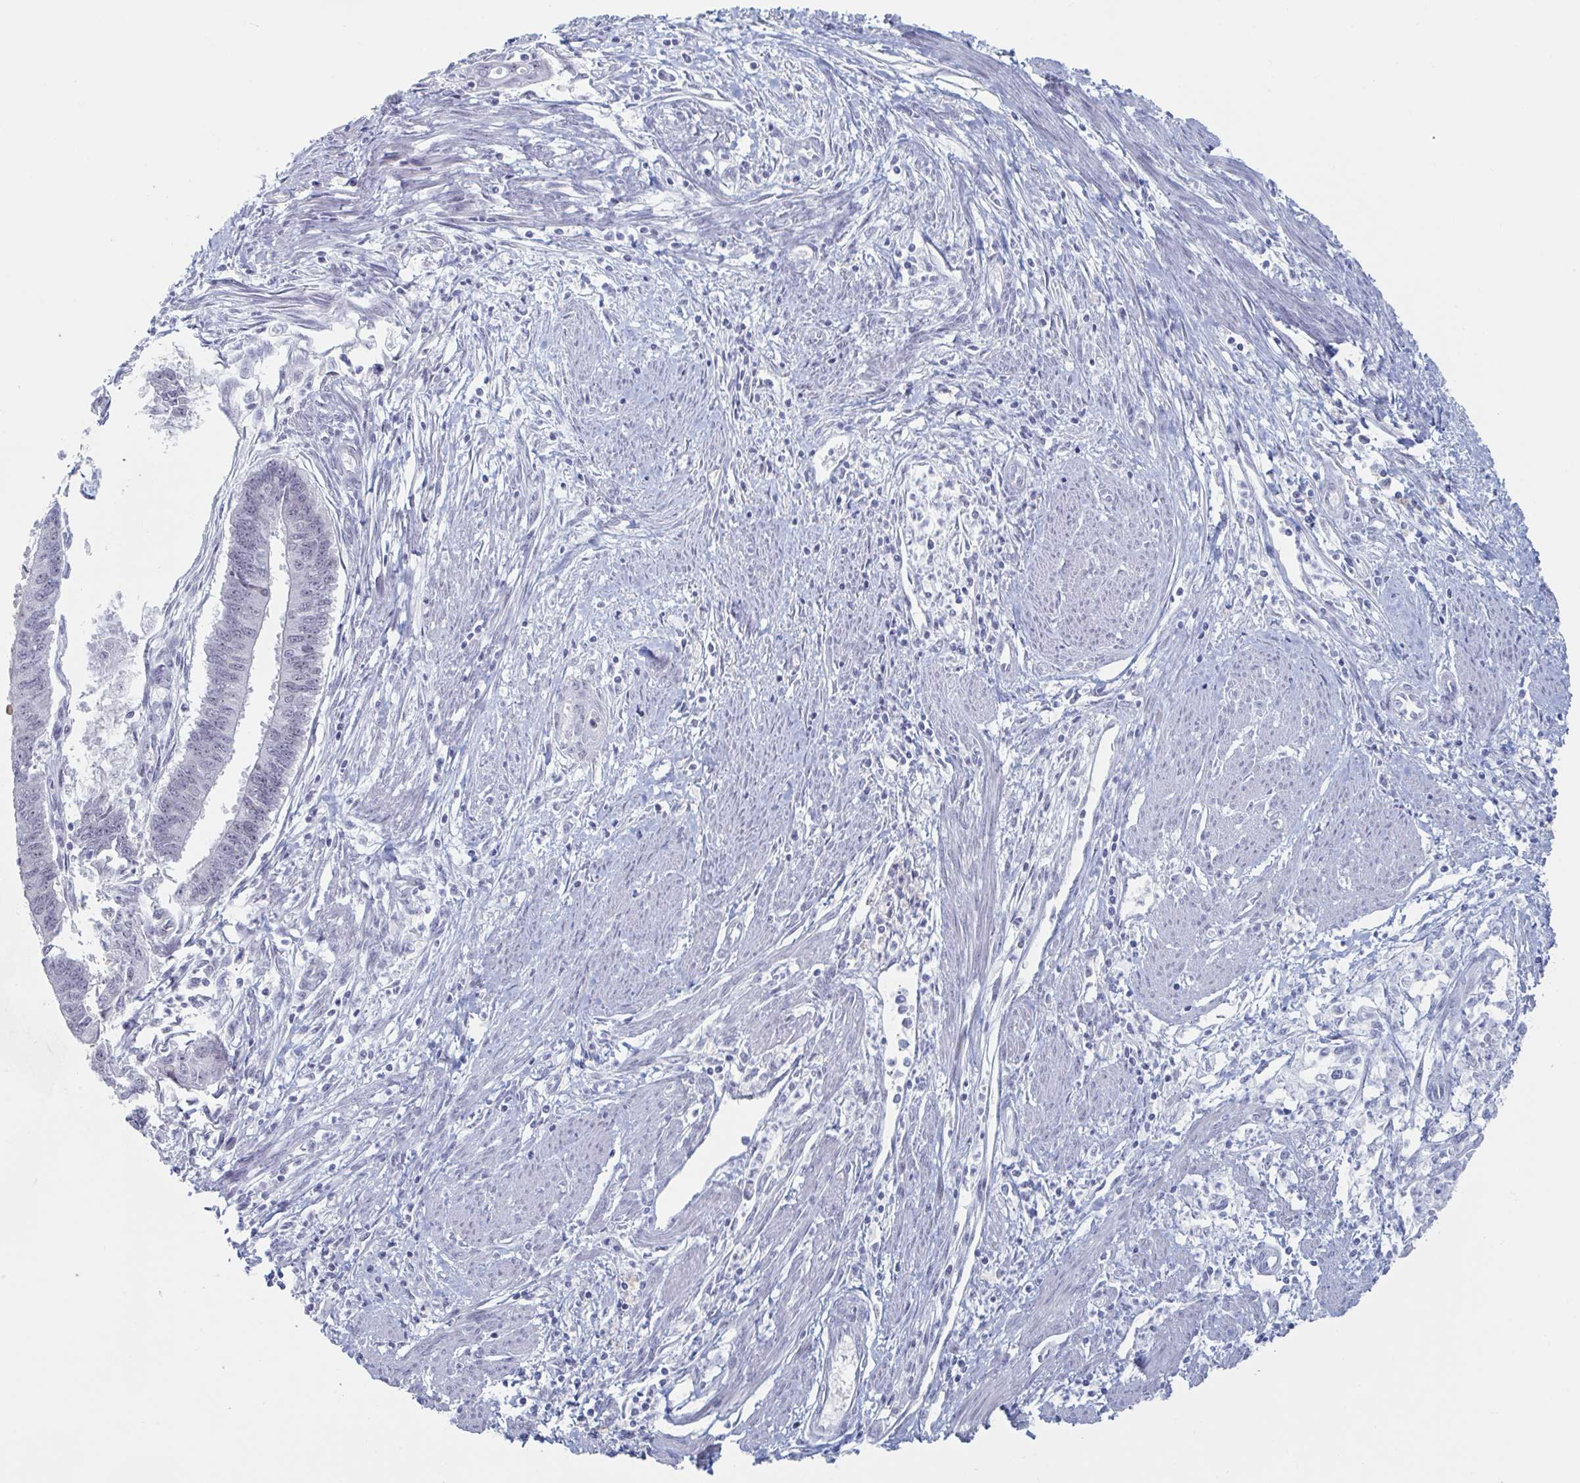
{"staining": {"intensity": "negative", "quantity": "none", "location": "none"}, "tissue": "endometrial cancer", "cell_type": "Tumor cells", "image_type": "cancer", "snomed": [{"axis": "morphology", "description": "Adenocarcinoma, NOS"}, {"axis": "topography", "description": "Endometrium"}], "caption": "Tumor cells show no significant staining in adenocarcinoma (endometrial).", "gene": "NR1H2", "patient": {"sex": "female", "age": 73}}